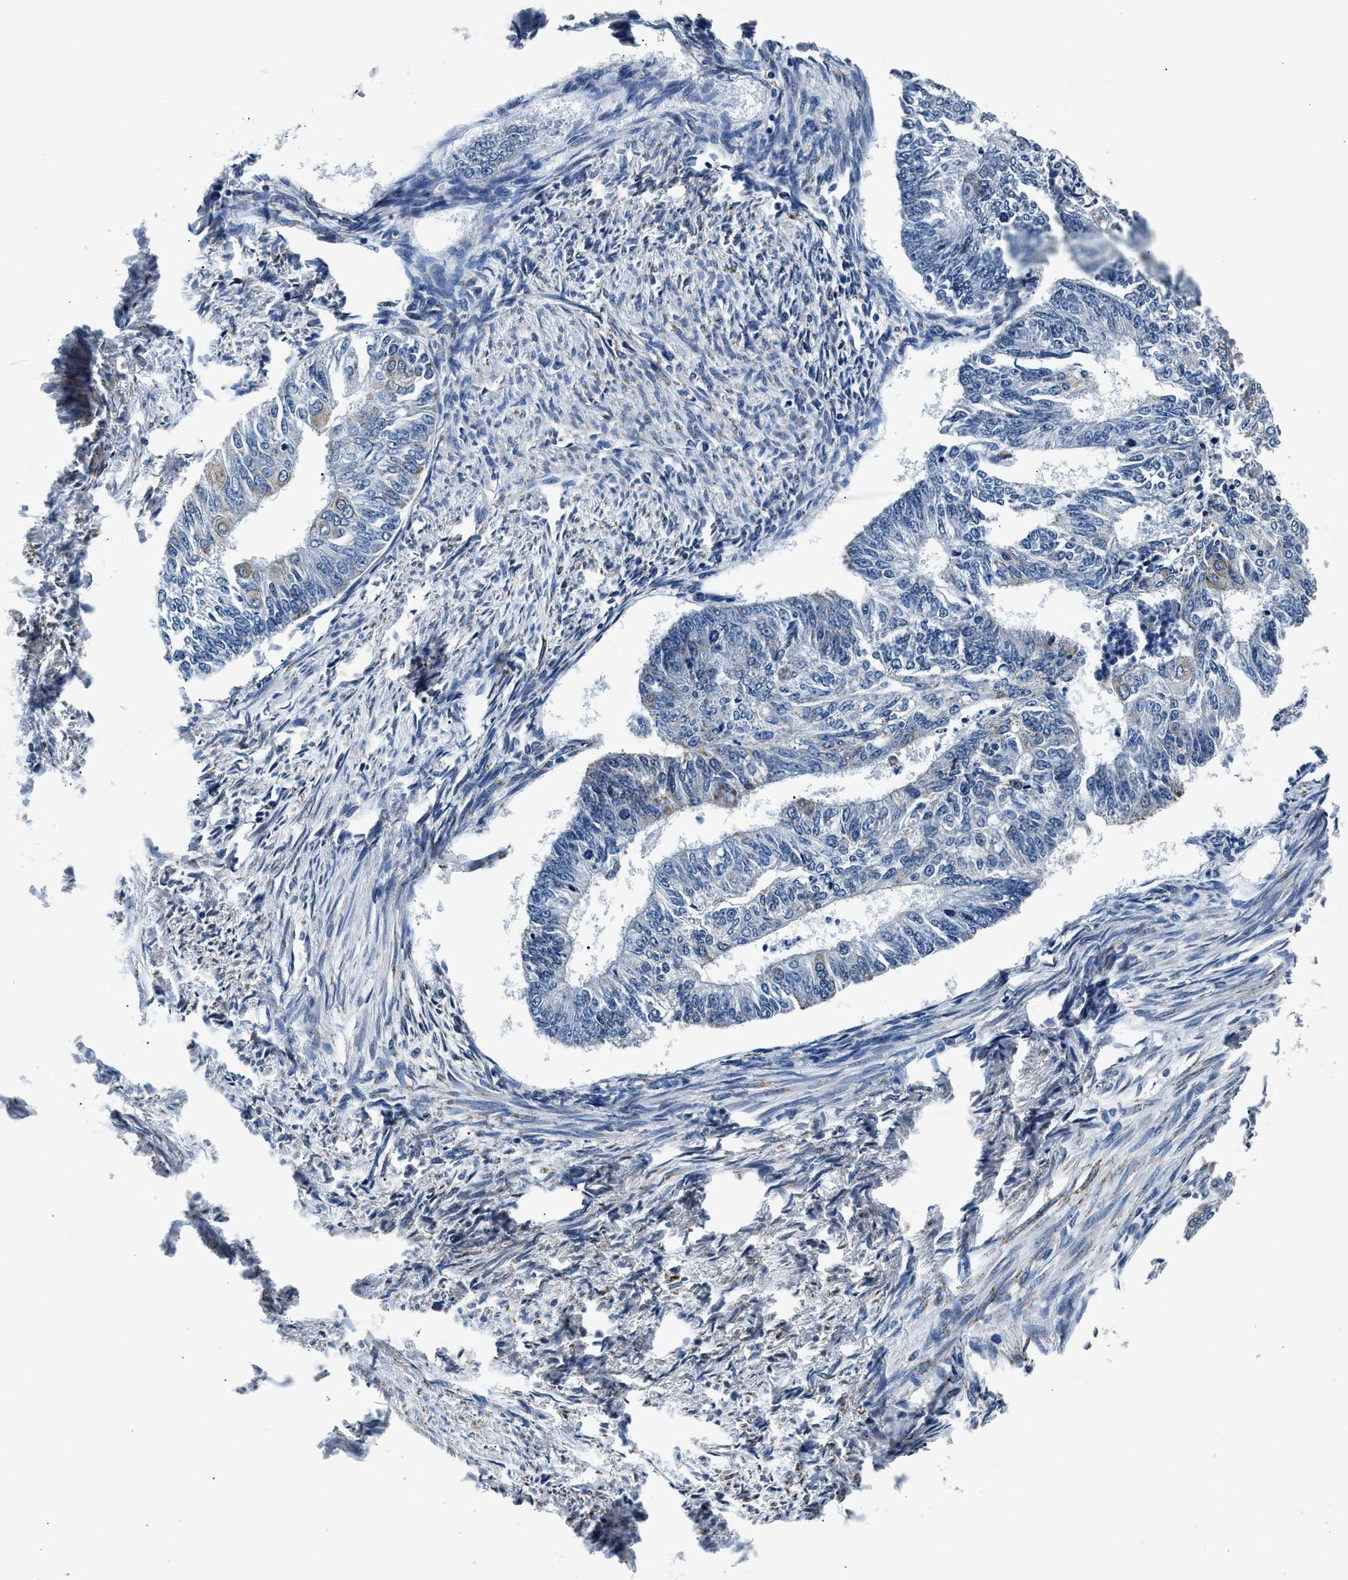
{"staining": {"intensity": "moderate", "quantity": "<25%", "location": "cytoplasmic/membranous"}, "tissue": "endometrial cancer", "cell_type": "Tumor cells", "image_type": "cancer", "snomed": [{"axis": "morphology", "description": "Adenocarcinoma, NOS"}, {"axis": "topography", "description": "Endometrium"}], "caption": "Protein analysis of endometrial cancer (adenocarcinoma) tissue displays moderate cytoplasmic/membranous positivity in approximately <25% of tumor cells.", "gene": "HIBADH", "patient": {"sex": "female", "age": 32}}